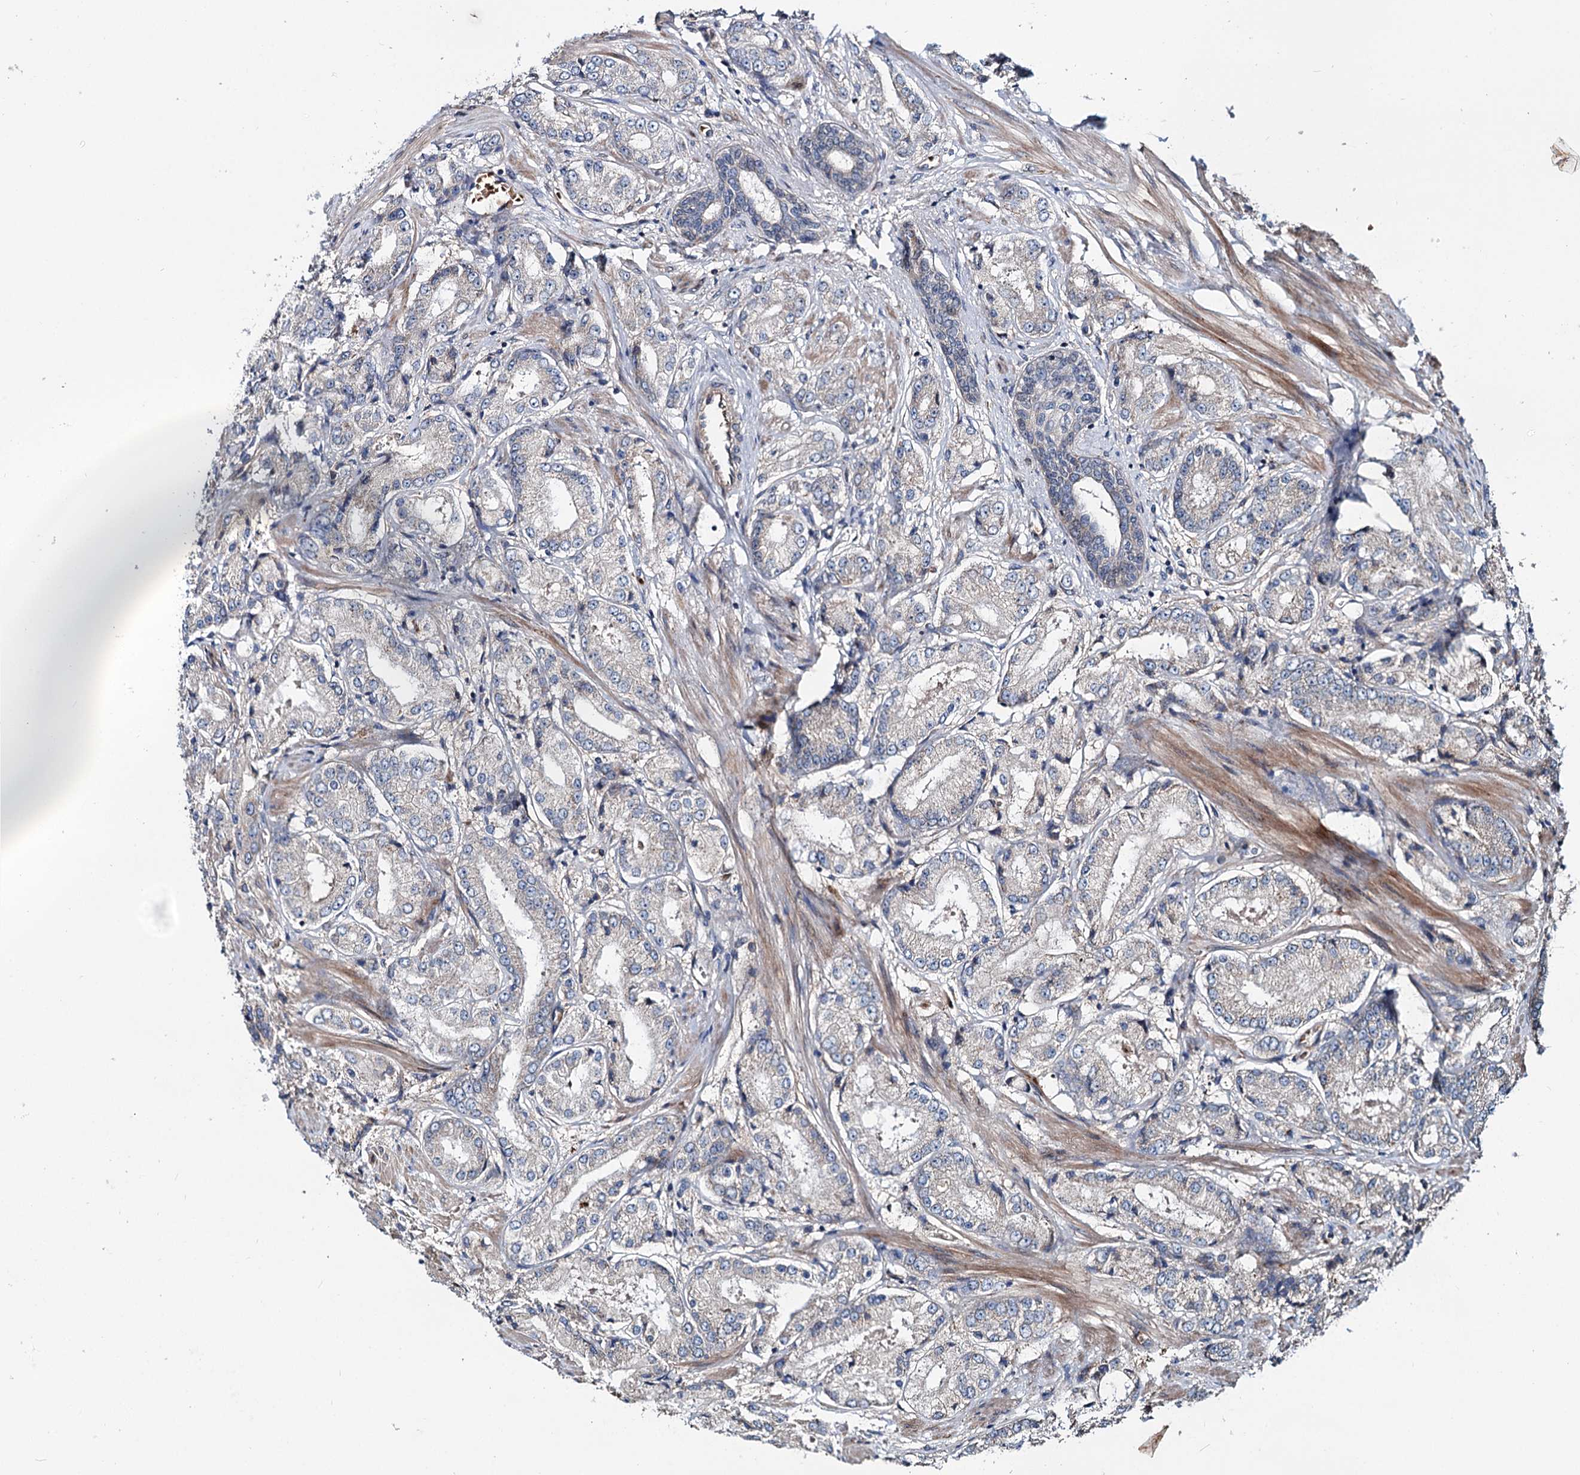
{"staining": {"intensity": "weak", "quantity": "<25%", "location": "cytoplasmic/membranous"}, "tissue": "prostate cancer", "cell_type": "Tumor cells", "image_type": "cancer", "snomed": [{"axis": "morphology", "description": "Adenocarcinoma, High grade"}, {"axis": "topography", "description": "Prostate"}], "caption": "Prostate adenocarcinoma (high-grade) was stained to show a protein in brown. There is no significant positivity in tumor cells.", "gene": "PTDSS2", "patient": {"sex": "male", "age": 59}}